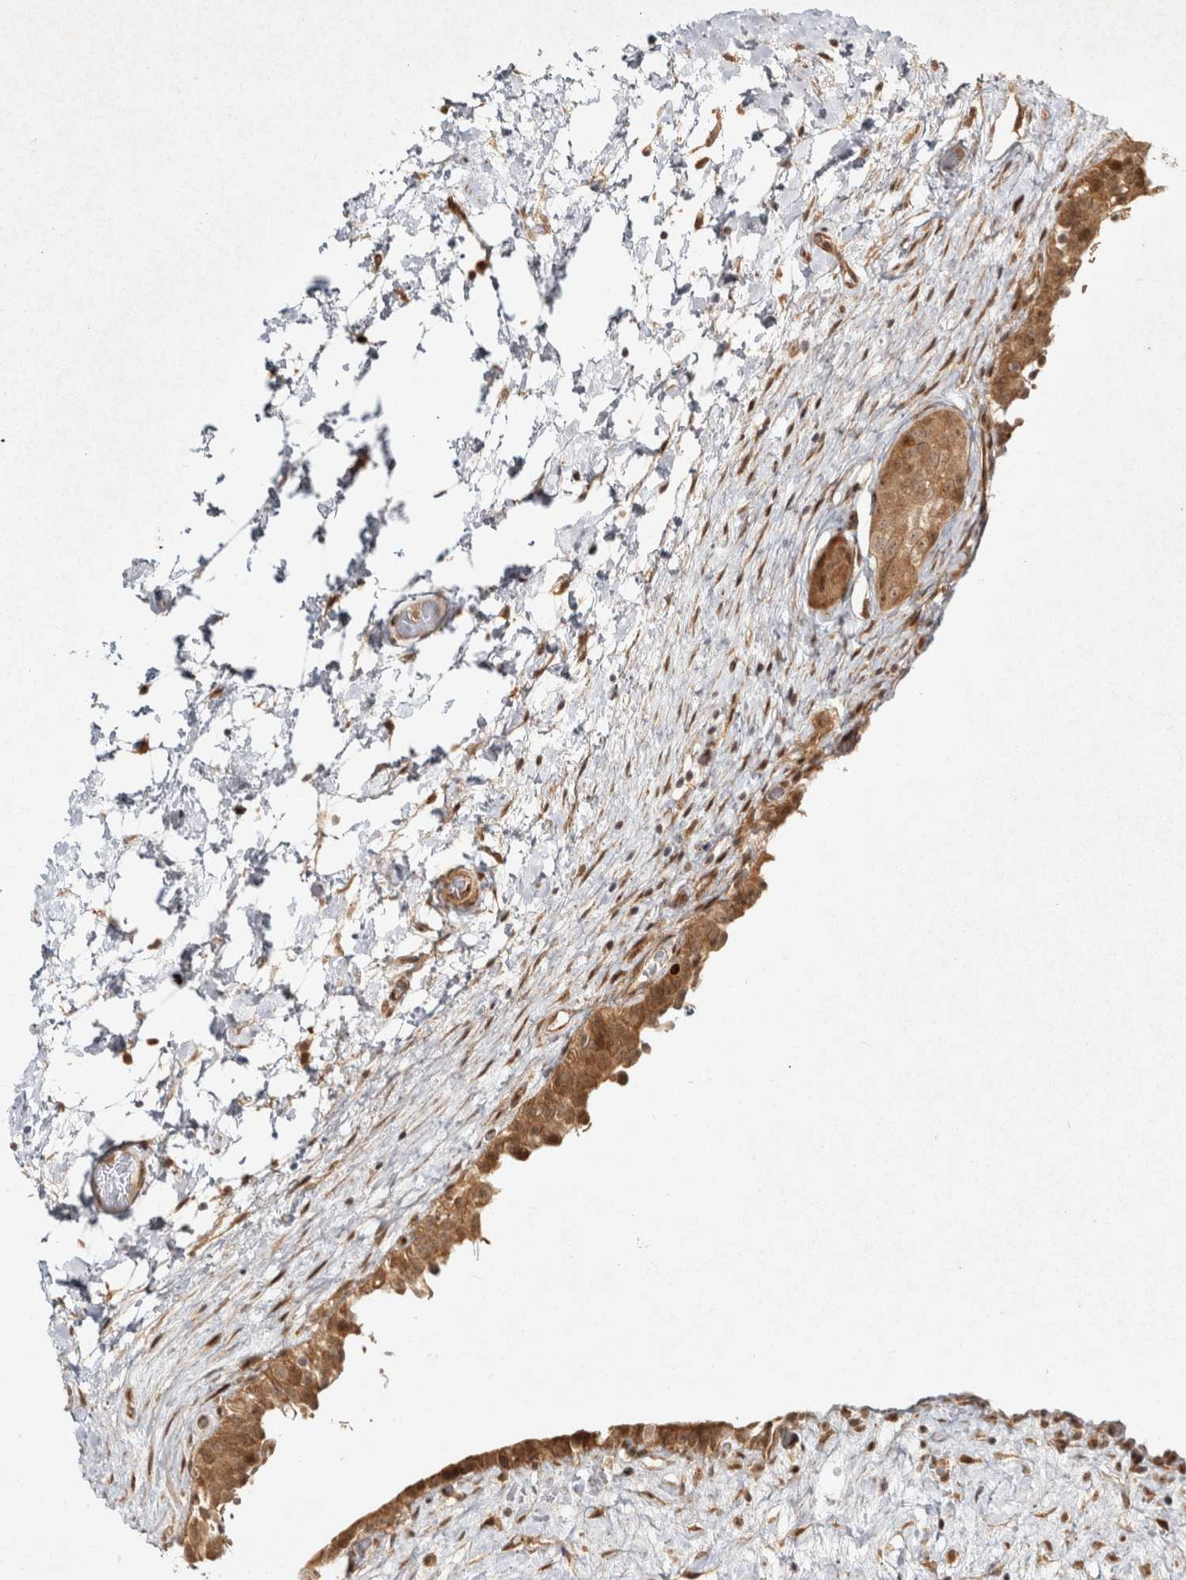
{"staining": {"intensity": "moderate", "quantity": ">75%", "location": "cytoplasmic/membranous"}, "tissue": "urinary bladder", "cell_type": "Urothelial cells", "image_type": "normal", "snomed": [{"axis": "morphology", "description": "Normal tissue, NOS"}, {"axis": "topography", "description": "Urinary bladder"}], "caption": "Protein analysis of benign urinary bladder displays moderate cytoplasmic/membranous staining in approximately >75% of urothelial cells. (DAB = brown stain, brightfield microscopy at high magnification).", "gene": "CAMSAP2", "patient": {"sex": "male", "age": 74}}